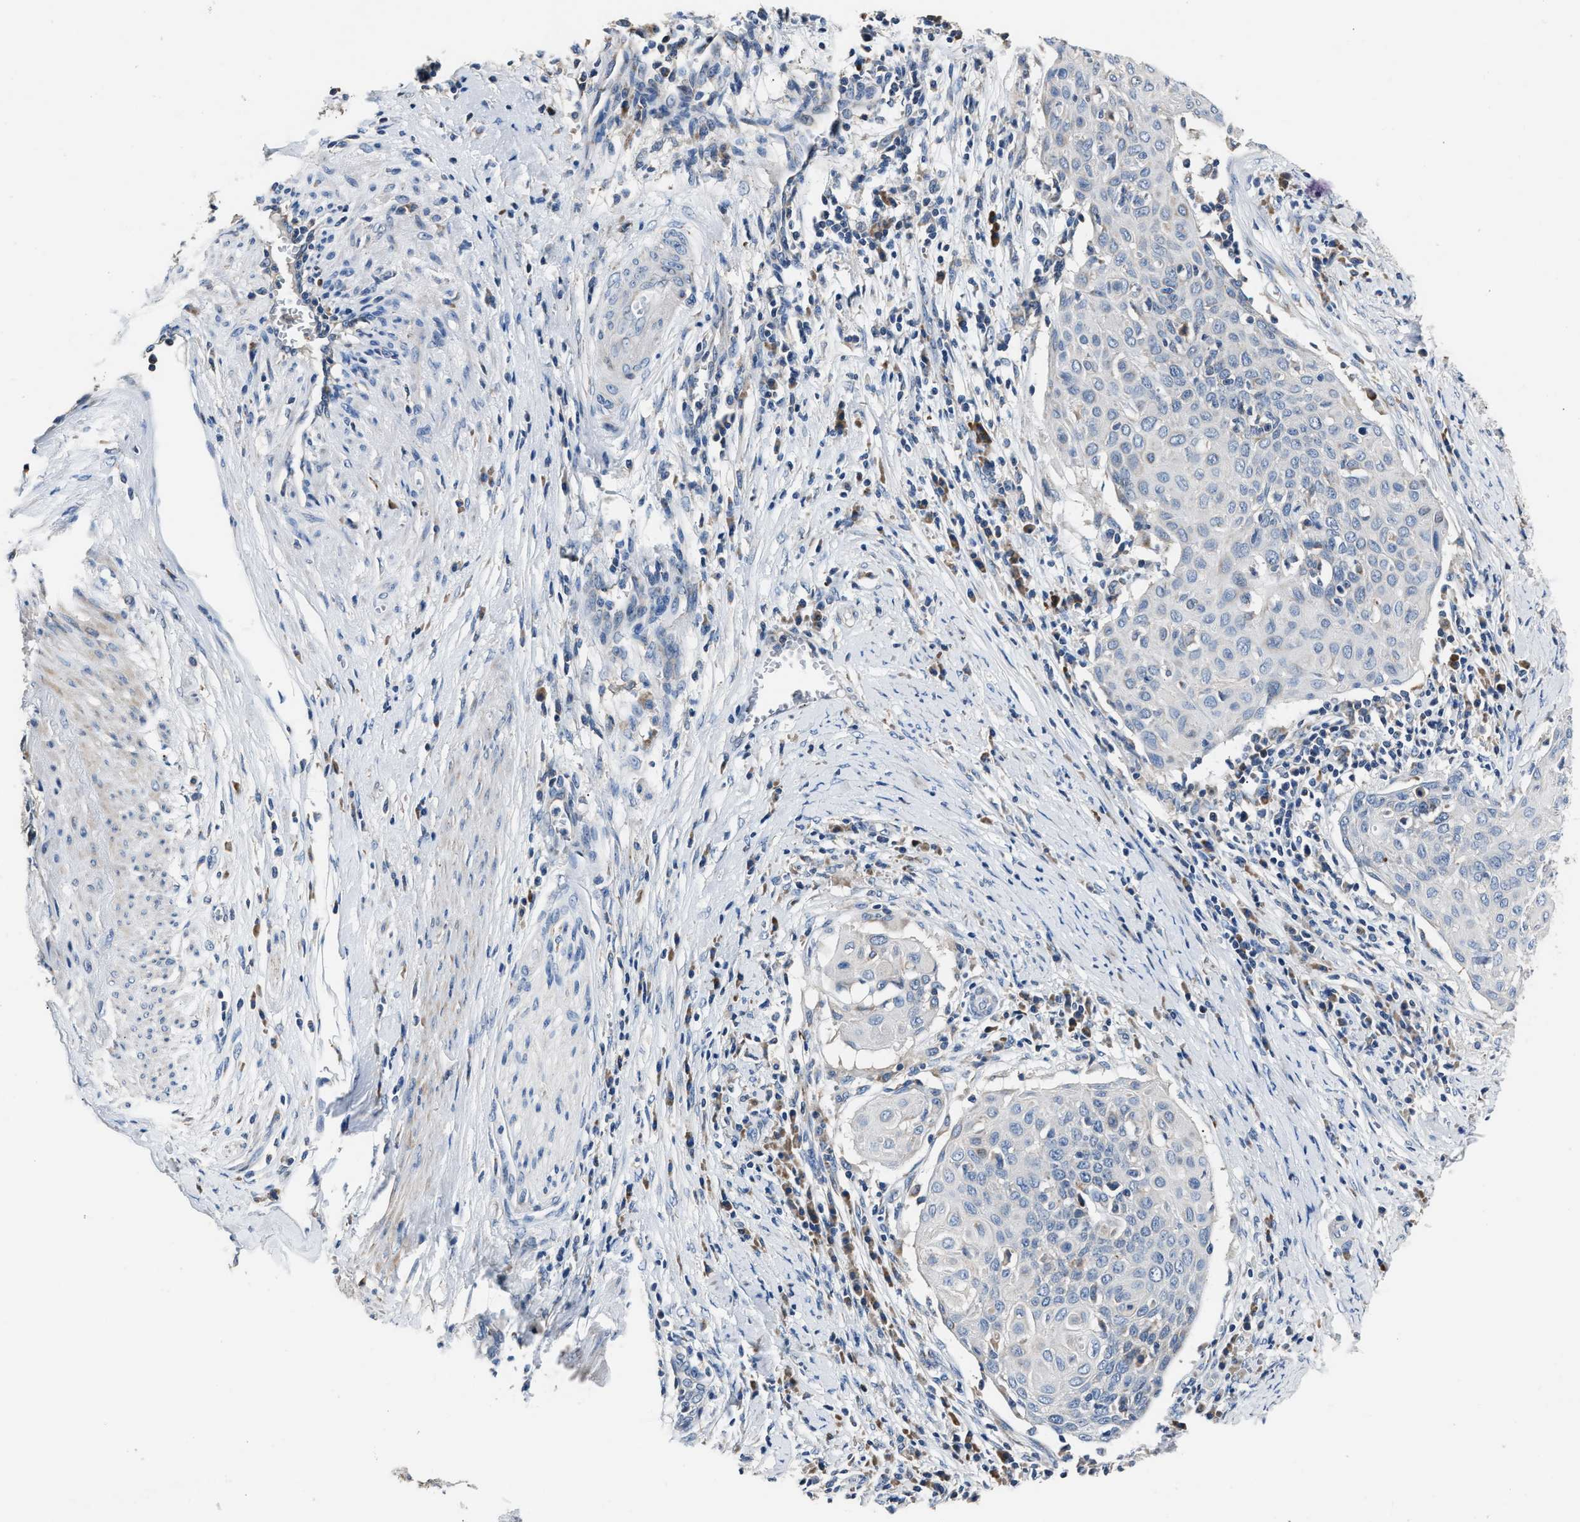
{"staining": {"intensity": "negative", "quantity": "none", "location": "none"}, "tissue": "cervical cancer", "cell_type": "Tumor cells", "image_type": "cancer", "snomed": [{"axis": "morphology", "description": "Squamous cell carcinoma, NOS"}, {"axis": "topography", "description": "Cervix"}], "caption": "Human cervical squamous cell carcinoma stained for a protein using immunohistochemistry exhibits no positivity in tumor cells.", "gene": "DNAJC24", "patient": {"sex": "female", "age": 39}}